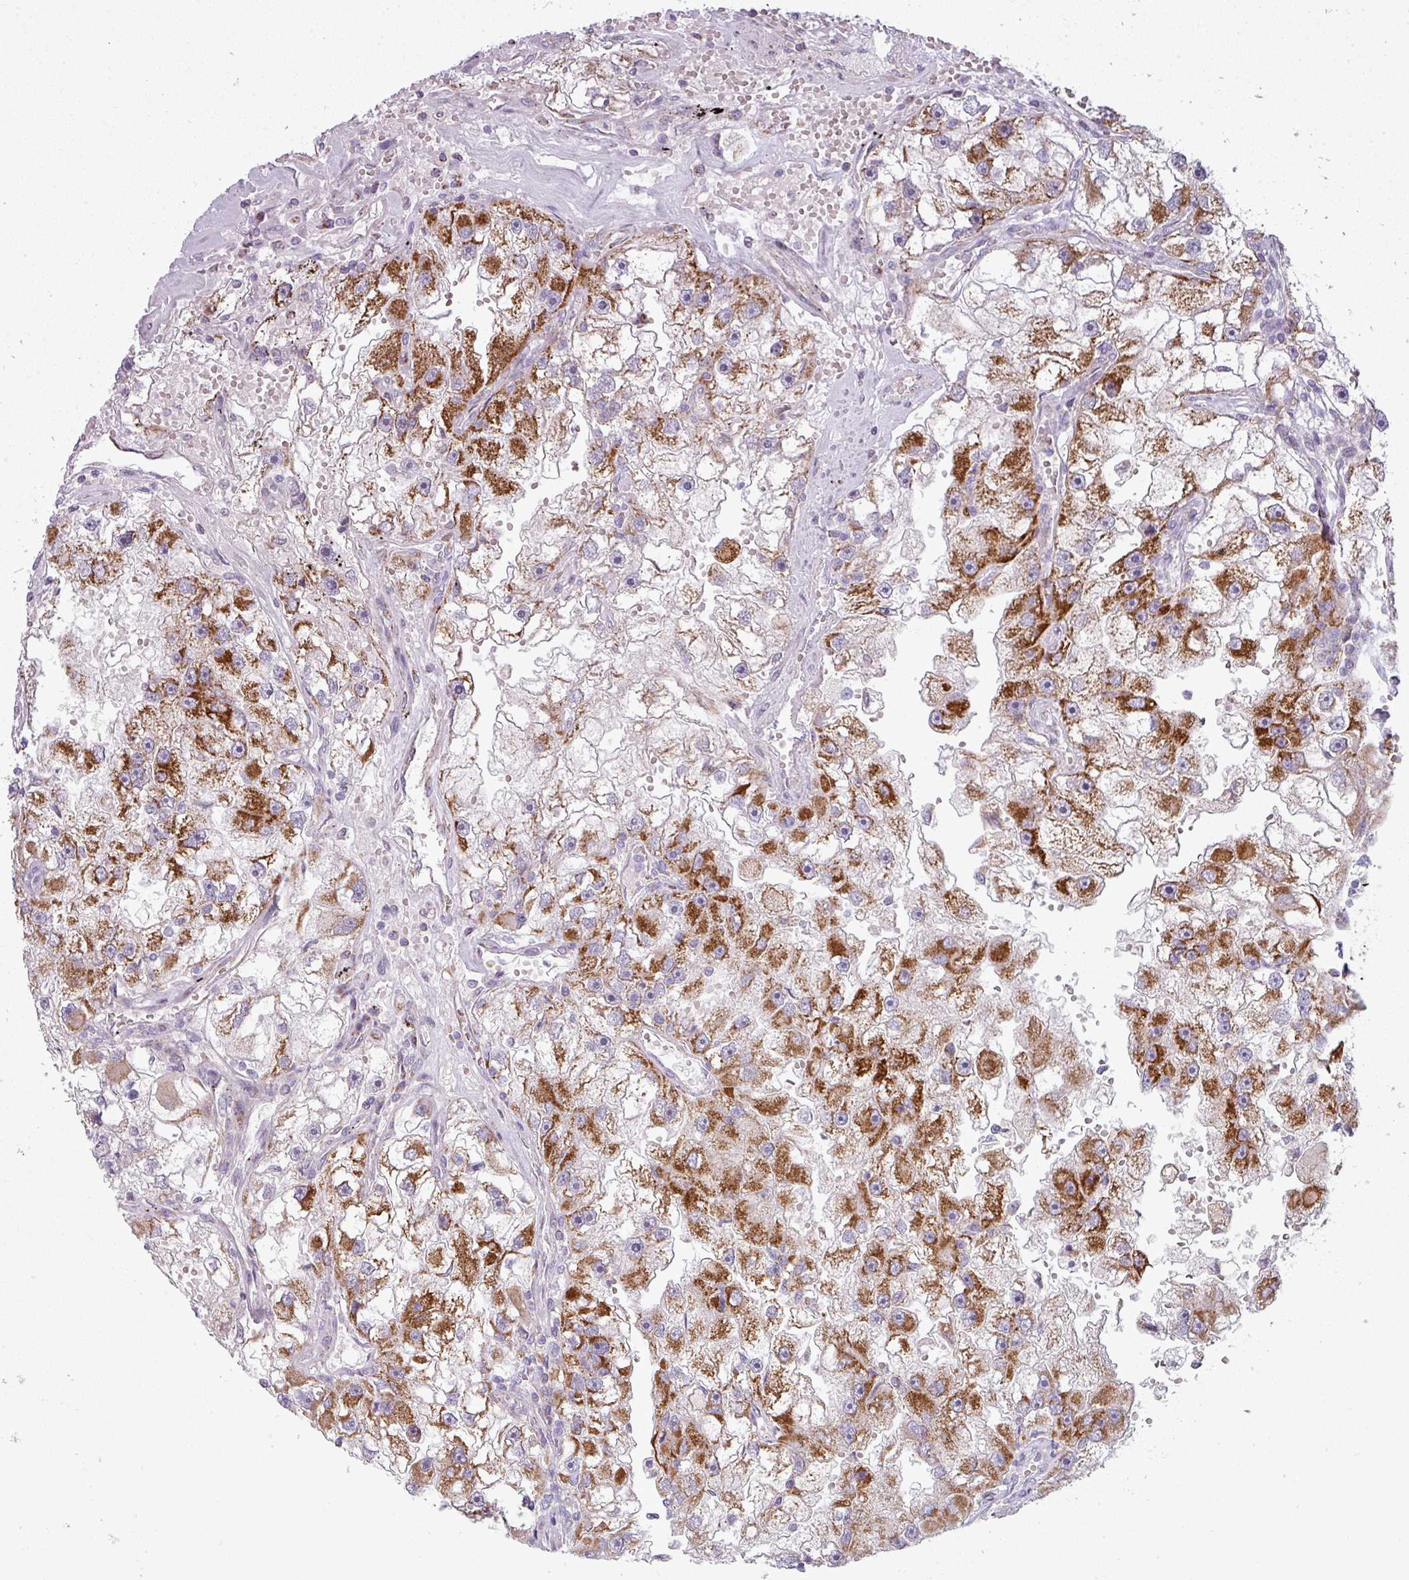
{"staining": {"intensity": "strong", "quantity": "25%-75%", "location": "cytoplasmic/membranous"}, "tissue": "renal cancer", "cell_type": "Tumor cells", "image_type": "cancer", "snomed": [{"axis": "morphology", "description": "Adenocarcinoma, NOS"}, {"axis": "topography", "description": "Kidney"}], "caption": "Brown immunohistochemical staining in human renal cancer shows strong cytoplasmic/membranous expression in about 25%-75% of tumor cells. (DAB (3,3'-diaminobenzidine) IHC with brightfield microscopy, high magnification).", "gene": "ZNF615", "patient": {"sex": "female", "age": 64}}